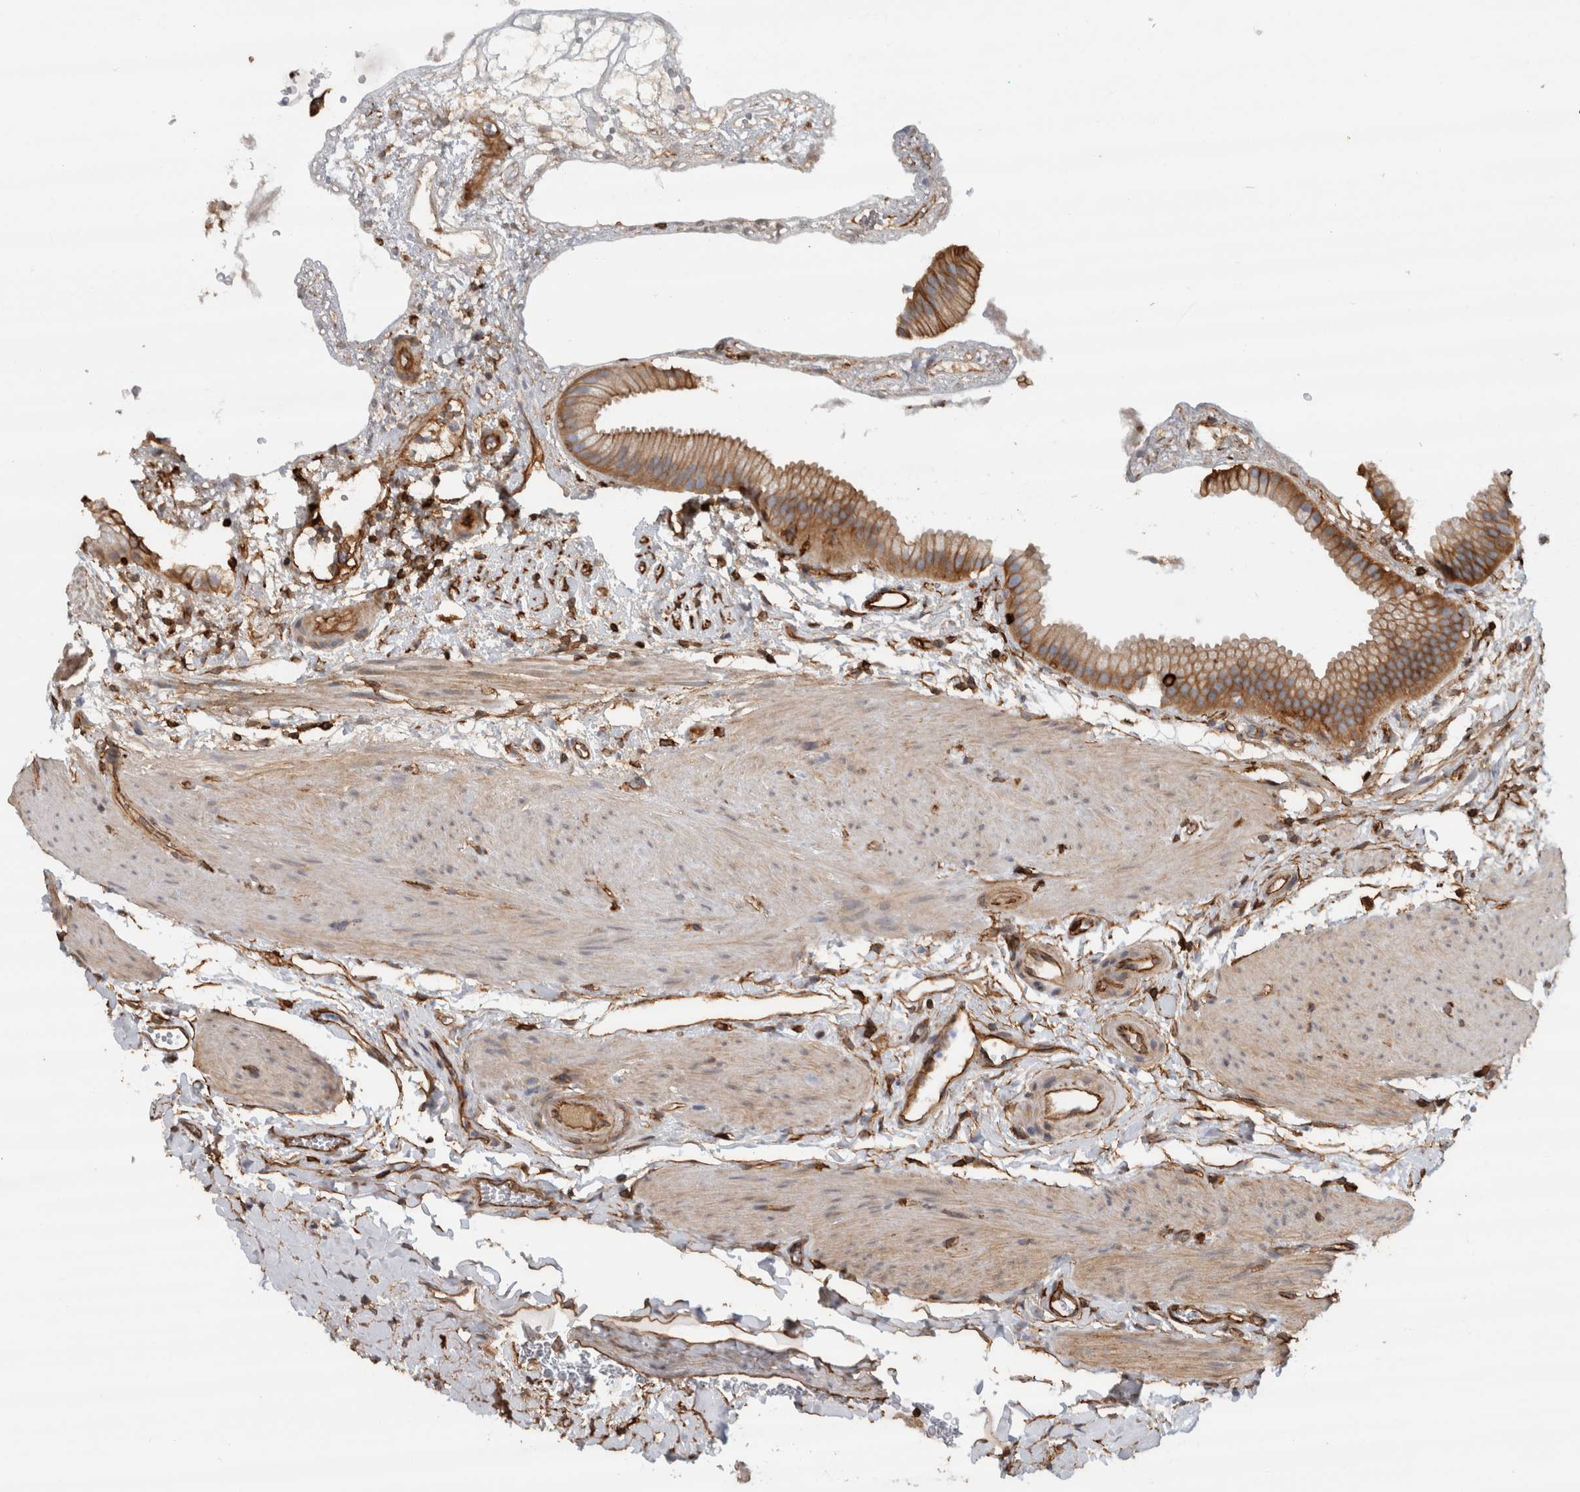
{"staining": {"intensity": "strong", "quantity": "25%-75%", "location": "cytoplasmic/membranous"}, "tissue": "gallbladder", "cell_type": "Glandular cells", "image_type": "normal", "snomed": [{"axis": "morphology", "description": "Normal tissue, NOS"}, {"axis": "topography", "description": "Gallbladder"}], "caption": "Immunohistochemical staining of unremarkable human gallbladder displays strong cytoplasmic/membranous protein positivity in about 25%-75% of glandular cells.", "gene": "AHNAK", "patient": {"sex": "female", "age": 64}}